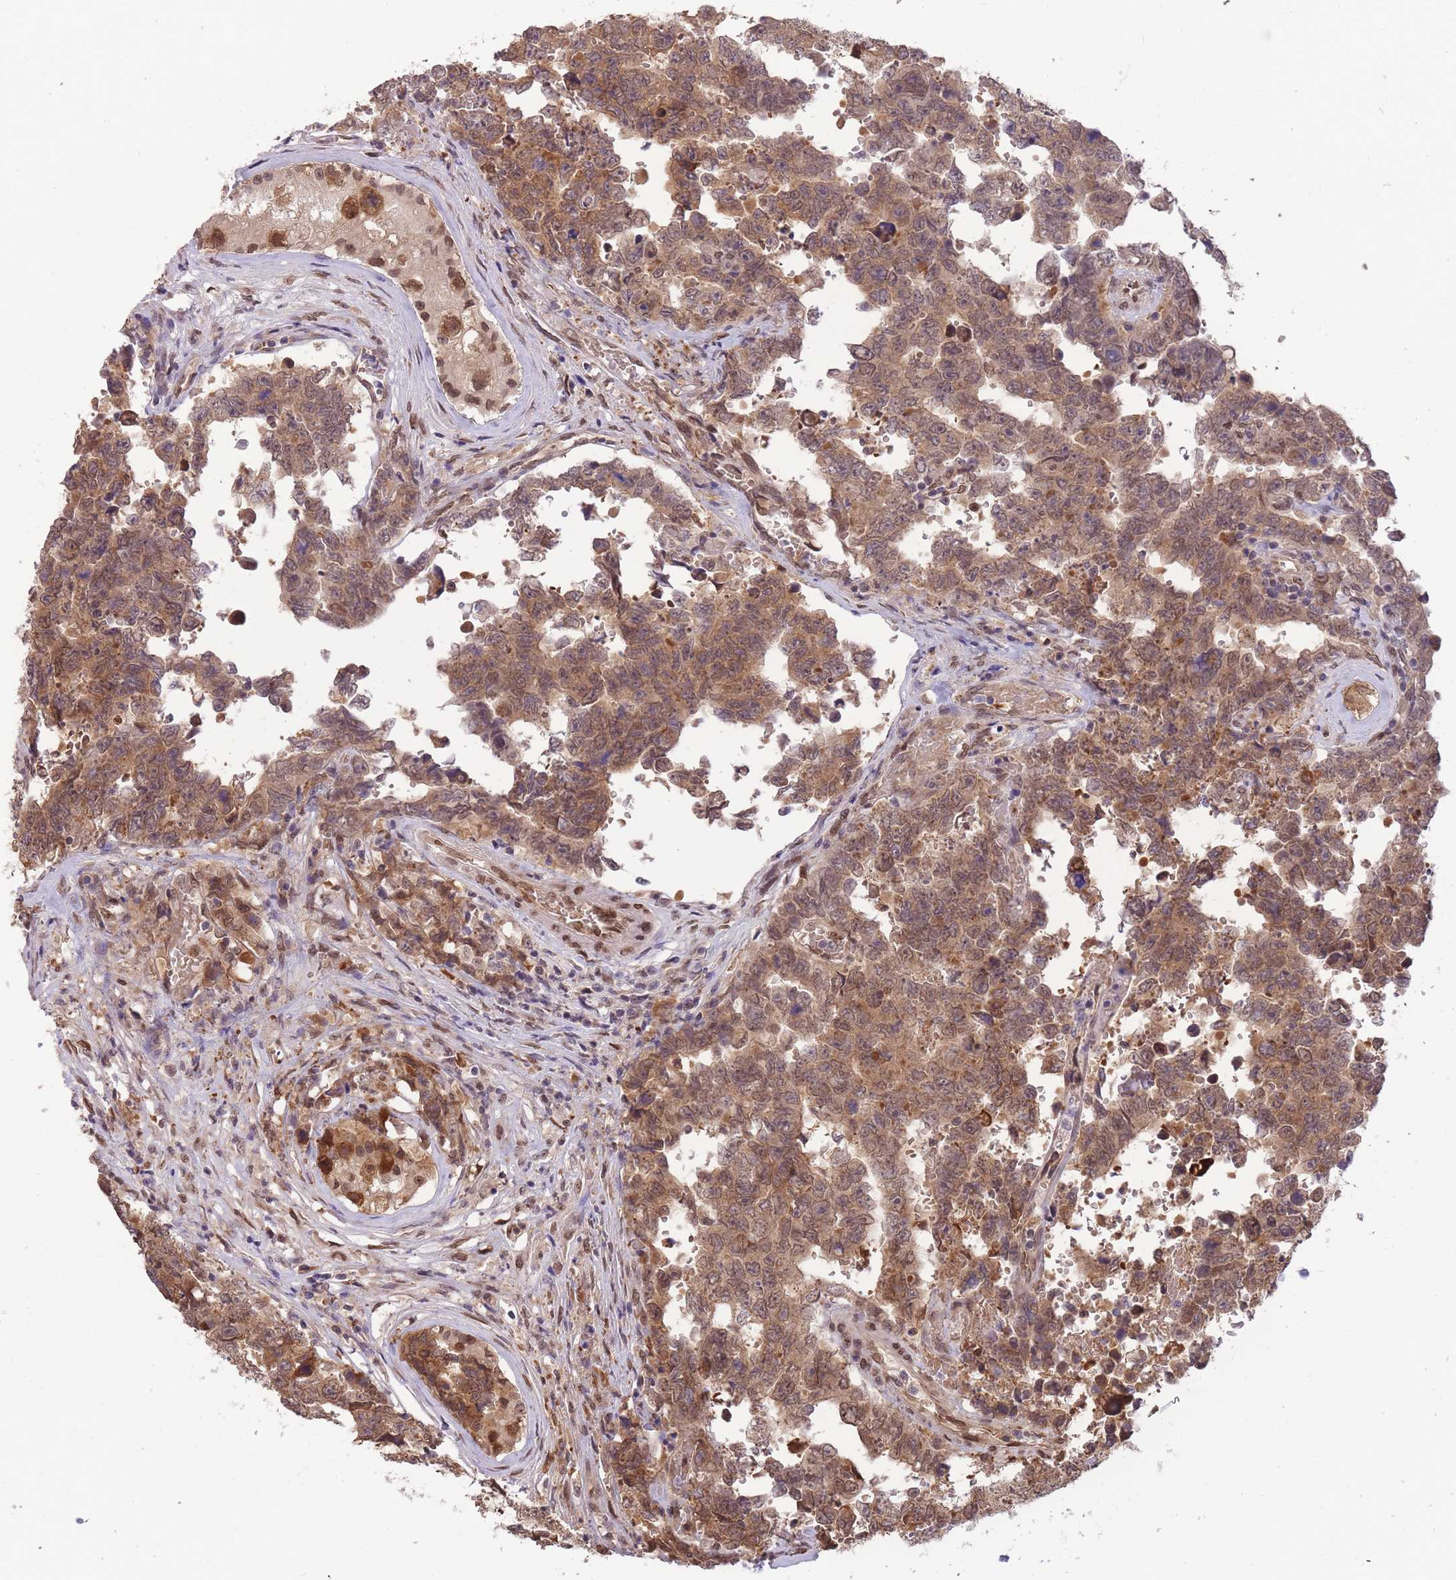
{"staining": {"intensity": "moderate", "quantity": ">75%", "location": "cytoplasmic/membranous,nuclear"}, "tissue": "testis cancer", "cell_type": "Tumor cells", "image_type": "cancer", "snomed": [{"axis": "morphology", "description": "Normal tissue, NOS"}, {"axis": "morphology", "description": "Carcinoma, Embryonal, NOS"}, {"axis": "topography", "description": "Testis"}, {"axis": "topography", "description": "Epididymis"}], "caption": "A high-resolution image shows immunohistochemistry staining of testis embryonal carcinoma, which demonstrates moderate cytoplasmic/membranous and nuclear expression in approximately >75% of tumor cells.", "gene": "CDIP1", "patient": {"sex": "male", "age": 25}}